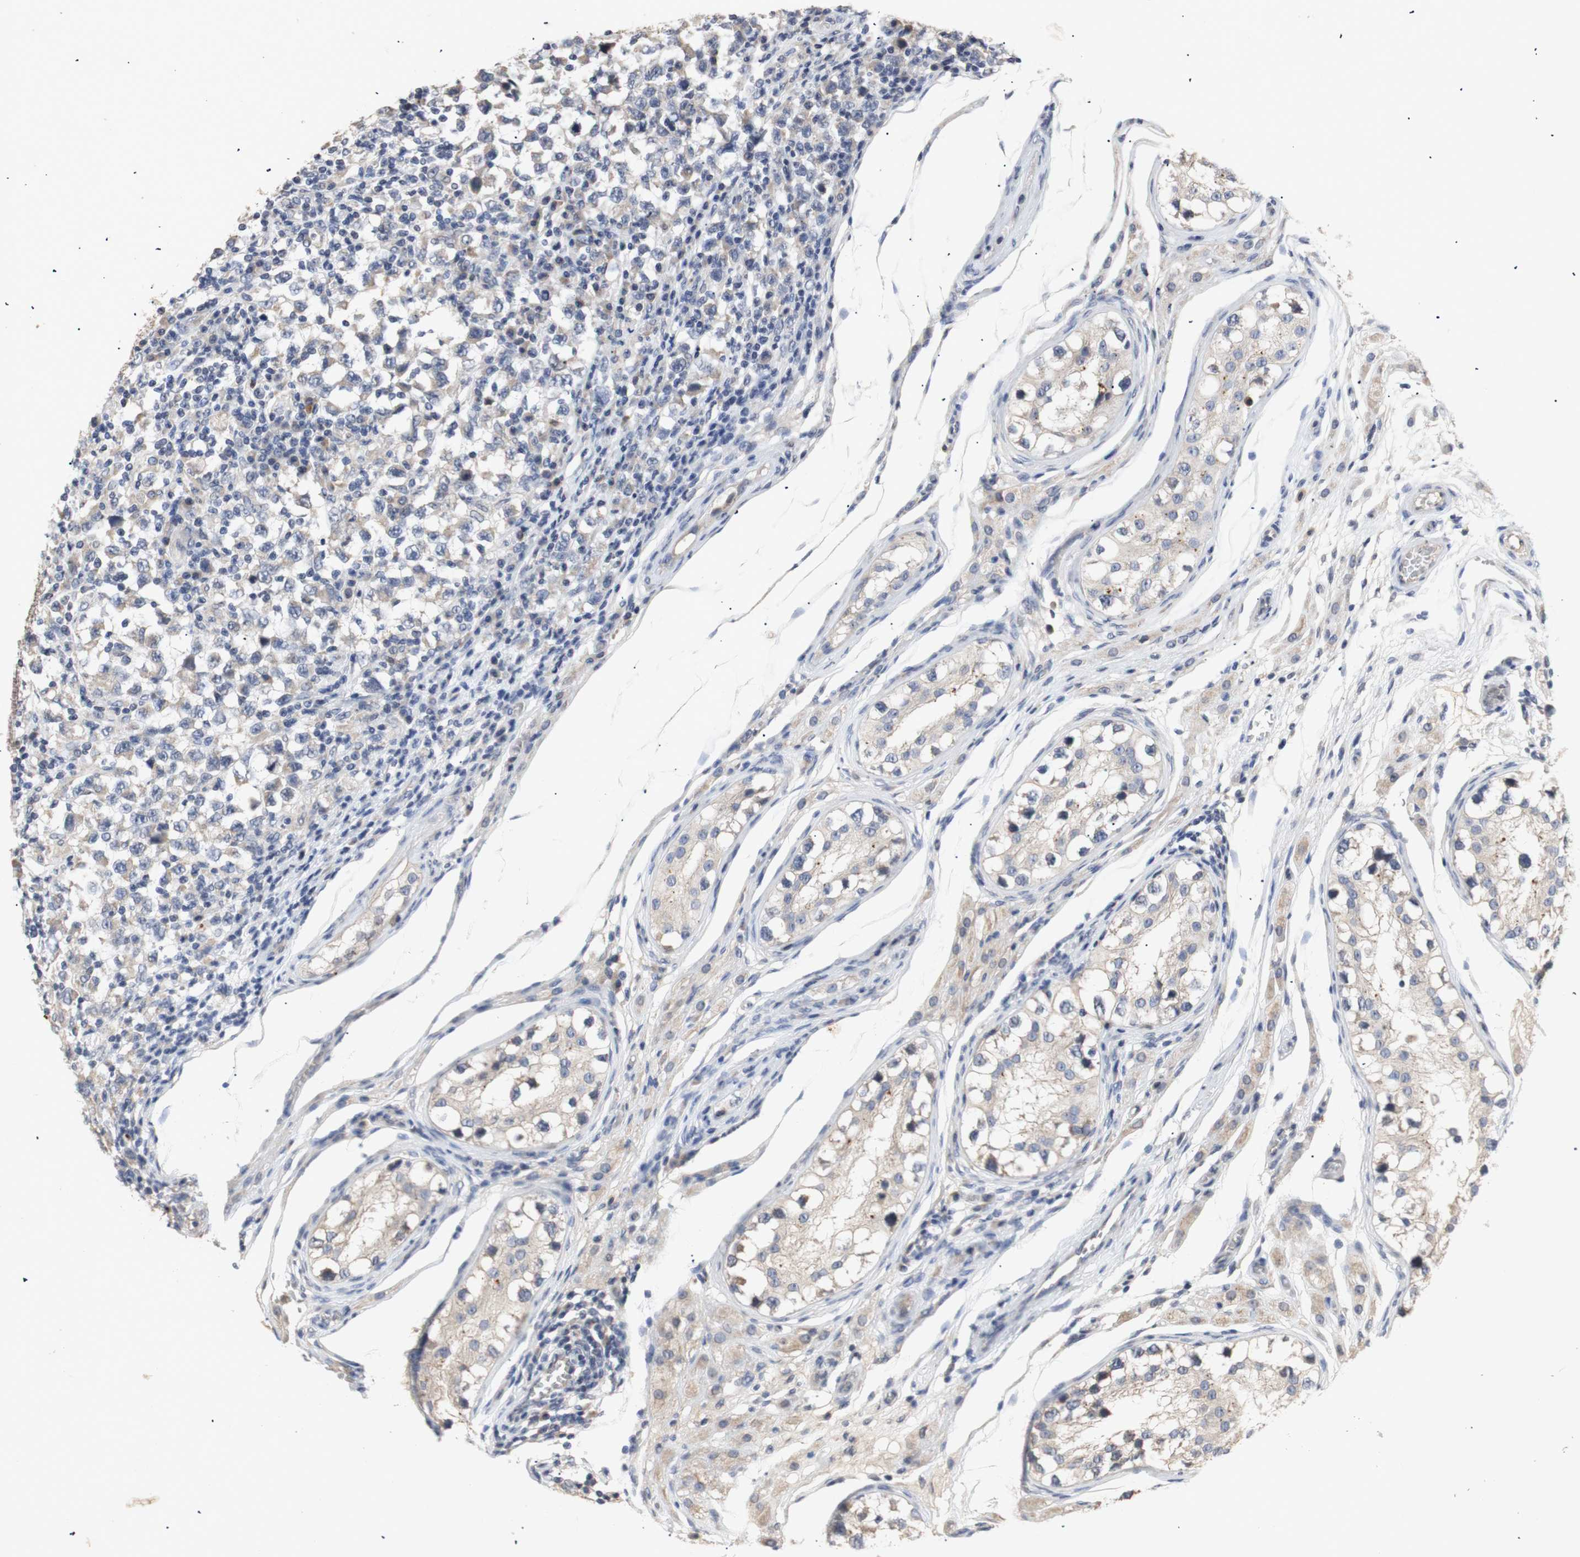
{"staining": {"intensity": "weak", "quantity": "25%-75%", "location": "cytoplasmic/membranous"}, "tissue": "testis cancer", "cell_type": "Tumor cells", "image_type": "cancer", "snomed": [{"axis": "morphology", "description": "Carcinoma, Embryonal, NOS"}, {"axis": "topography", "description": "Testis"}], "caption": "A micrograph showing weak cytoplasmic/membranous staining in about 25%-75% of tumor cells in embryonal carcinoma (testis), as visualized by brown immunohistochemical staining.", "gene": "FOSB", "patient": {"sex": "male", "age": 21}}